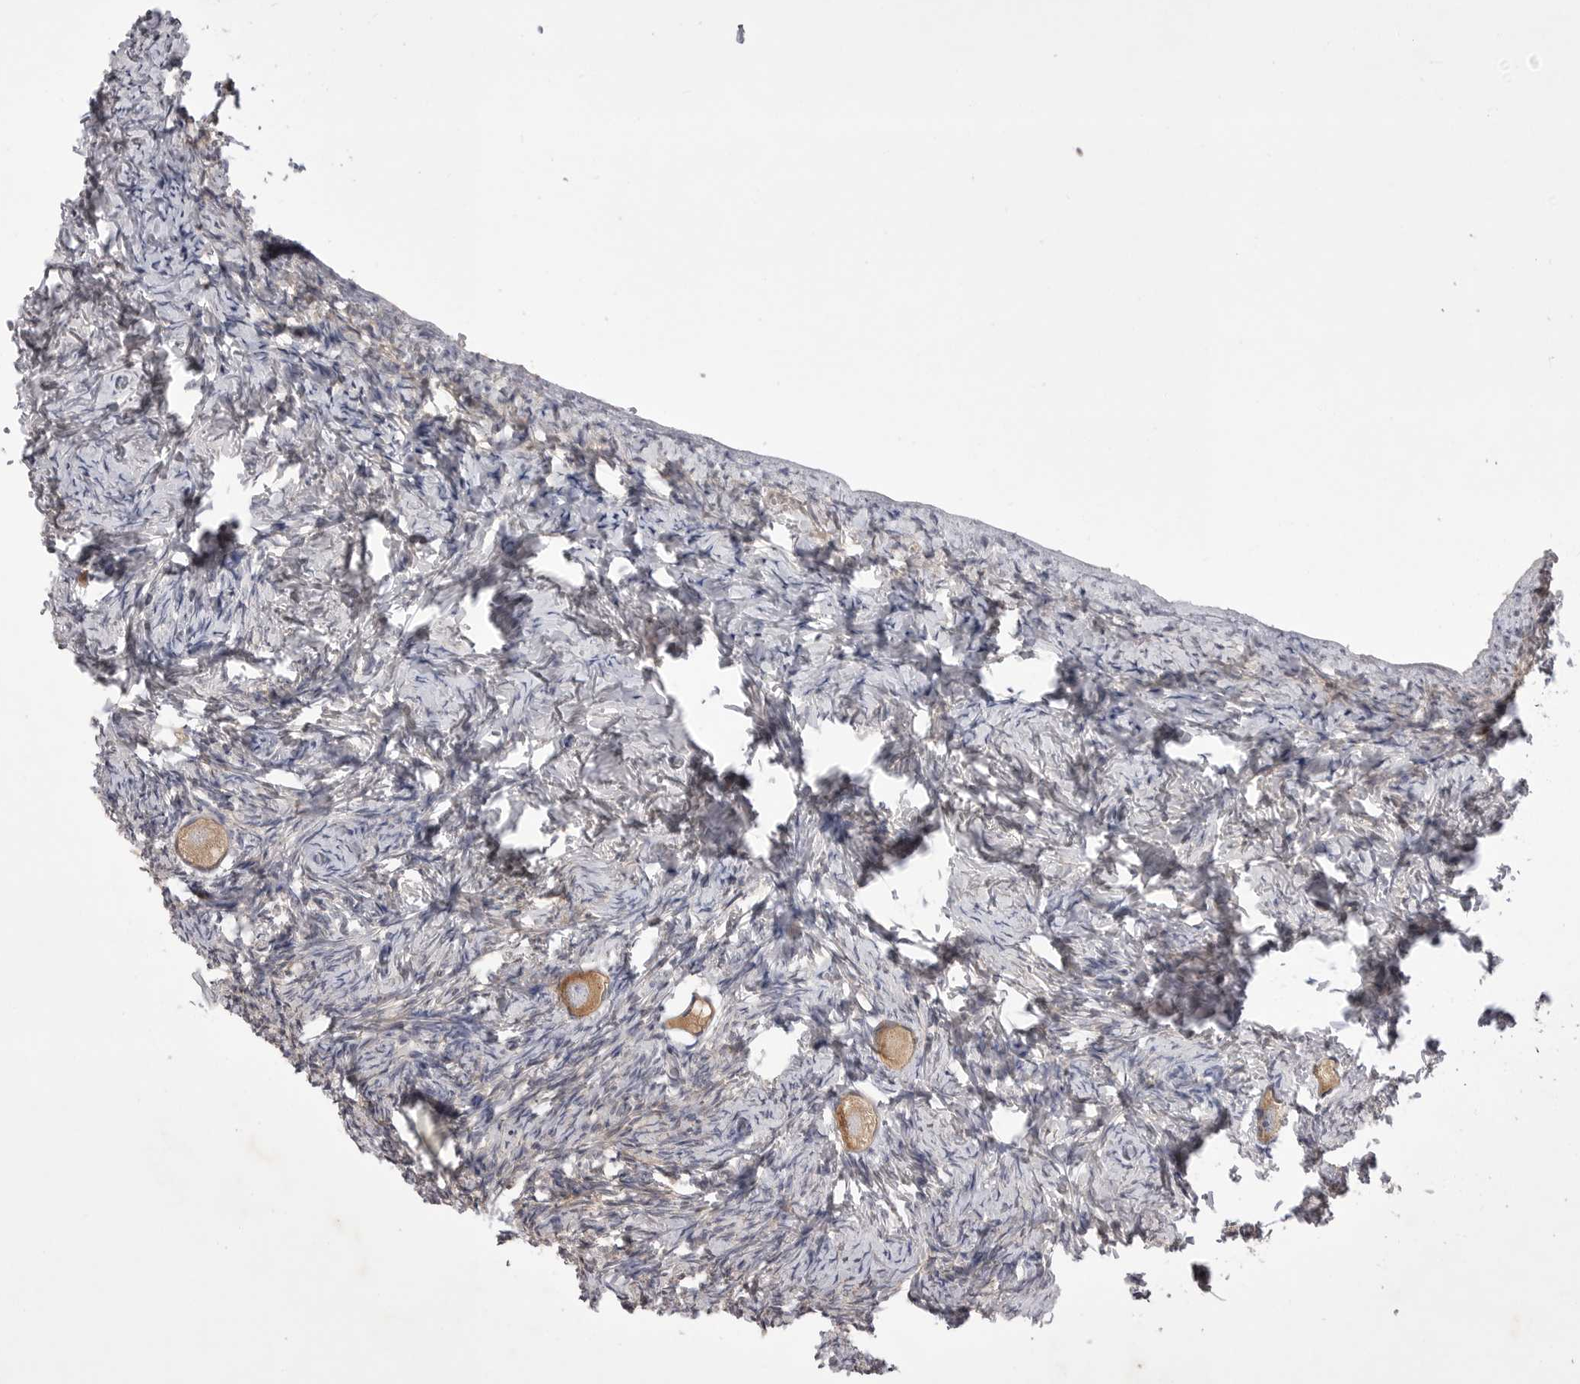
{"staining": {"intensity": "moderate", "quantity": ">75%", "location": "cytoplasmic/membranous"}, "tissue": "ovary", "cell_type": "Follicle cells", "image_type": "normal", "snomed": [{"axis": "morphology", "description": "Normal tissue, NOS"}, {"axis": "topography", "description": "Ovary"}], "caption": "Immunohistochemistry image of unremarkable ovary stained for a protein (brown), which exhibits medium levels of moderate cytoplasmic/membranous staining in about >75% of follicle cells.", "gene": "VAC14", "patient": {"sex": "female", "age": 27}}